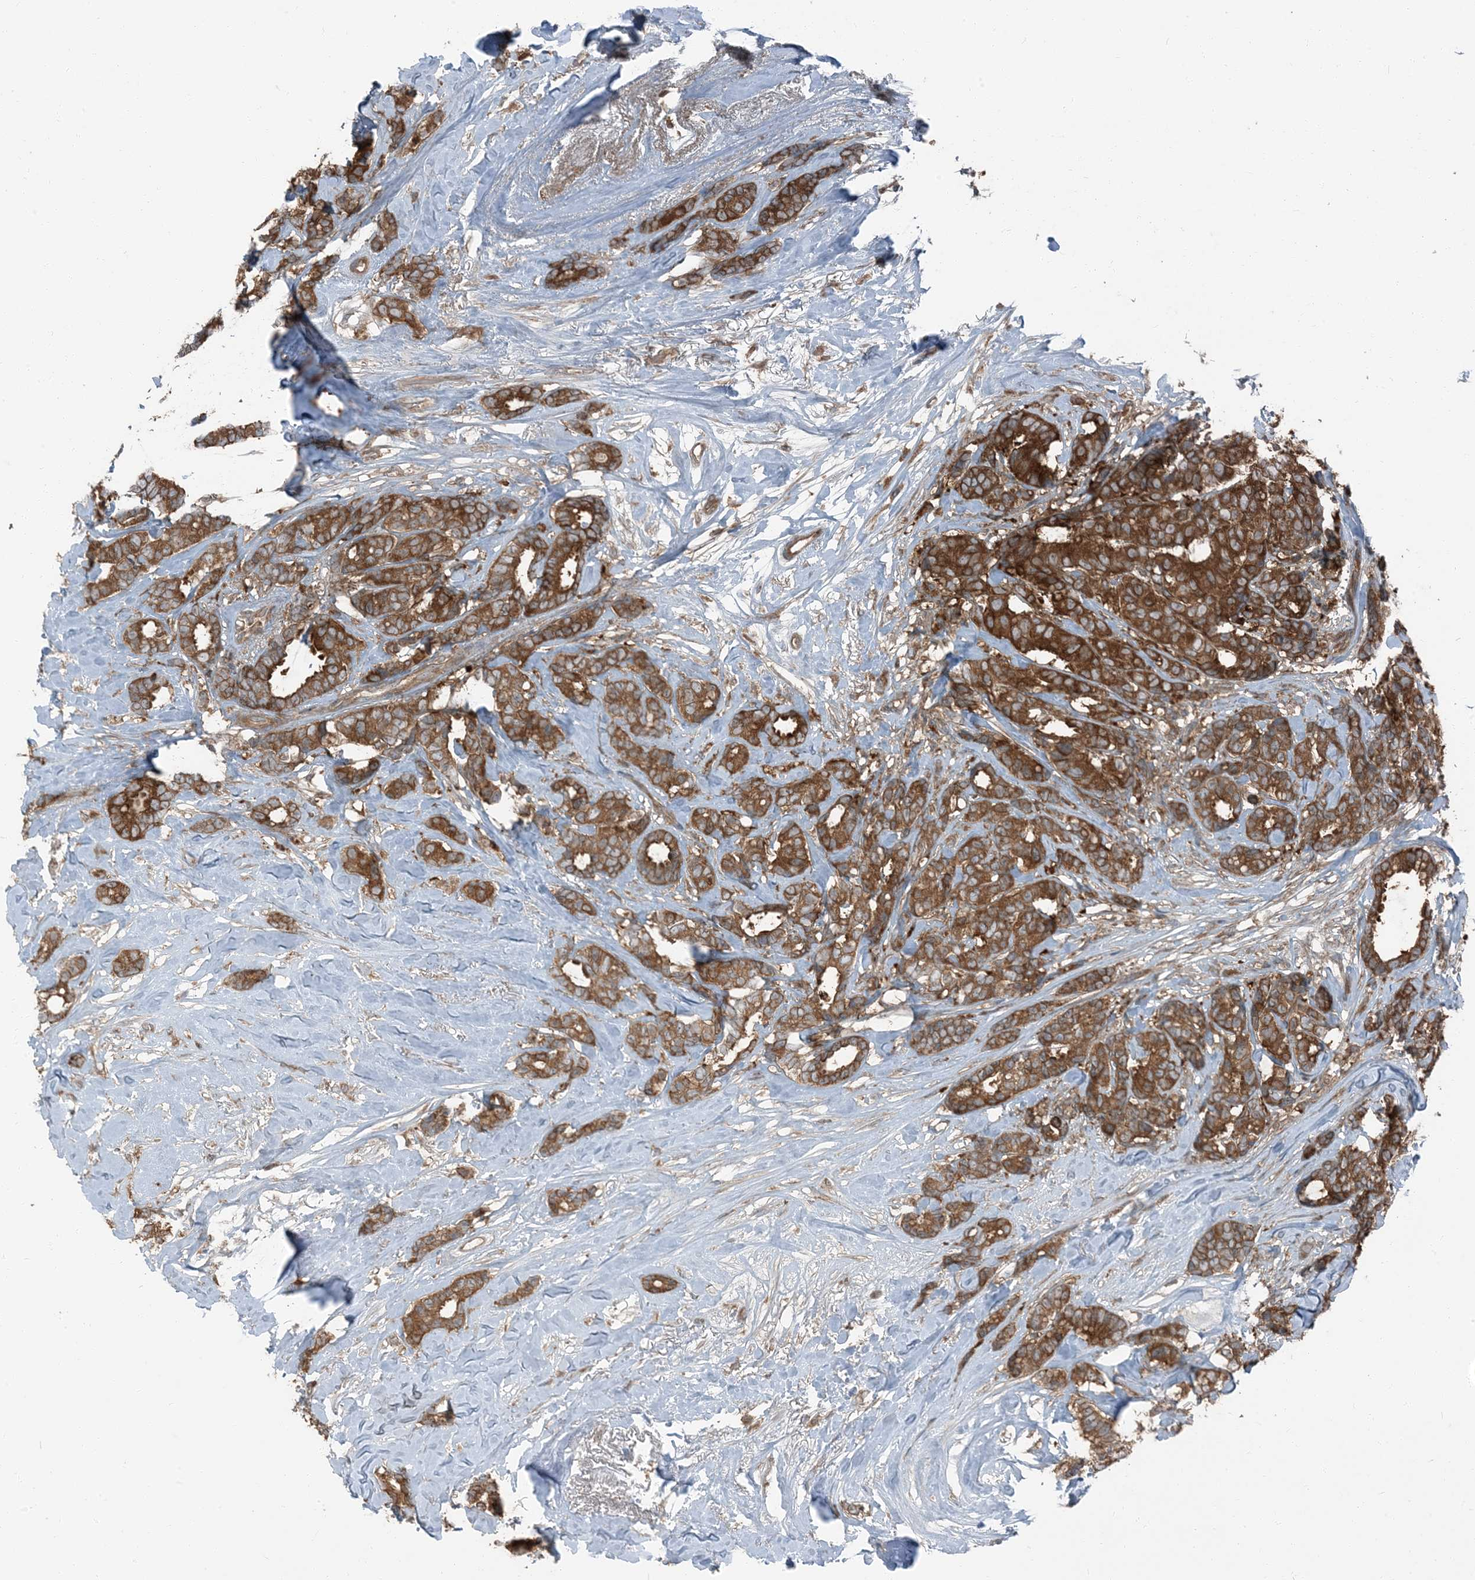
{"staining": {"intensity": "strong", "quantity": ">75%", "location": "cytoplasmic/membranous"}, "tissue": "breast cancer", "cell_type": "Tumor cells", "image_type": "cancer", "snomed": [{"axis": "morphology", "description": "Duct carcinoma"}, {"axis": "topography", "description": "Breast"}], "caption": "A high-resolution micrograph shows IHC staining of breast cancer (infiltrating ductal carcinoma), which exhibits strong cytoplasmic/membranous positivity in approximately >75% of tumor cells.", "gene": "RAB3GAP1", "patient": {"sex": "female", "age": 87}}